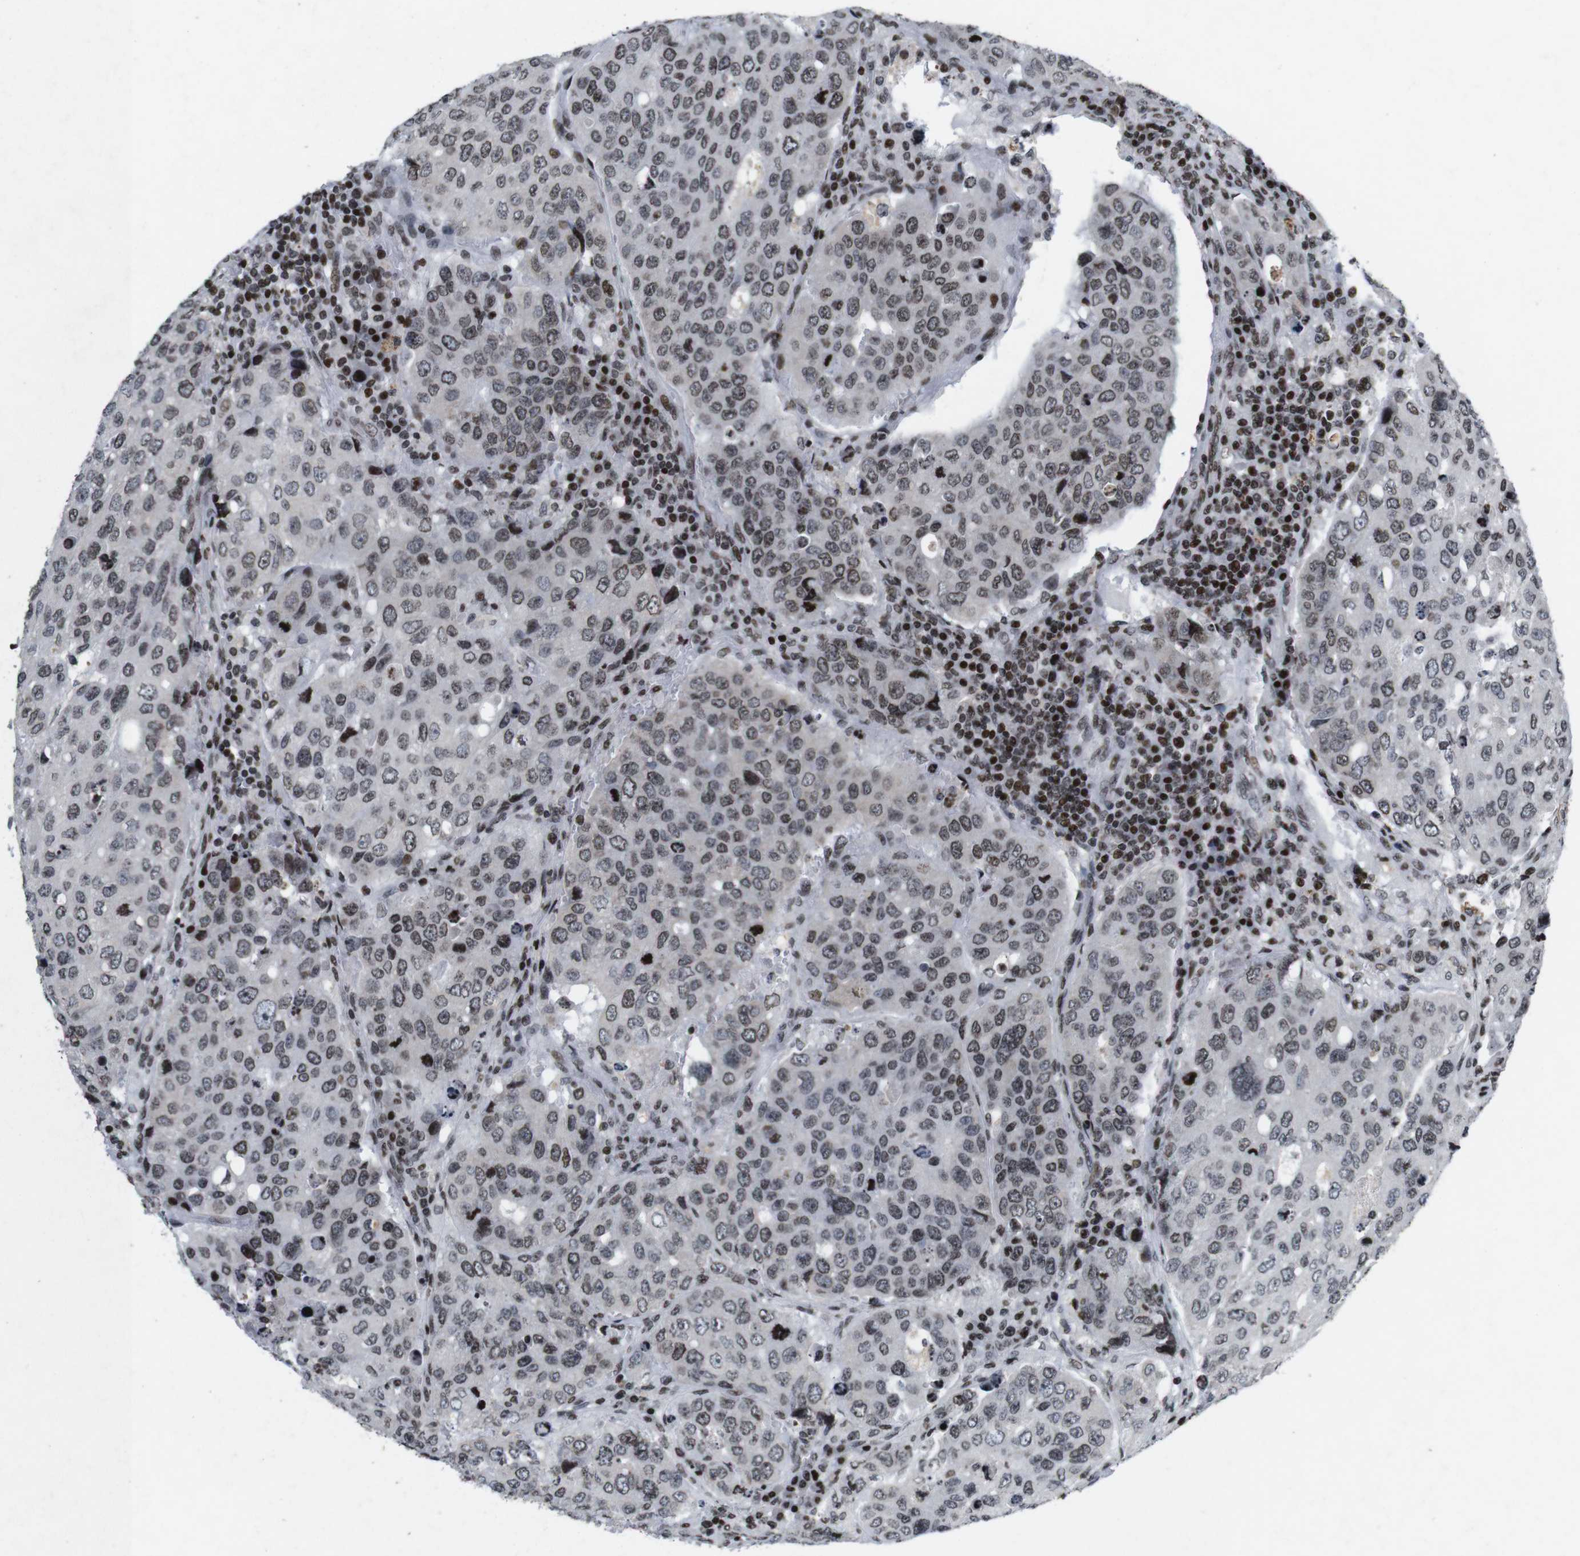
{"staining": {"intensity": "moderate", "quantity": "25%-75%", "location": "nuclear"}, "tissue": "urothelial cancer", "cell_type": "Tumor cells", "image_type": "cancer", "snomed": [{"axis": "morphology", "description": "Urothelial carcinoma, High grade"}, {"axis": "topography", "description": "Lymph node"}, {"axis": "topography", "description": "Urinary bladder"}], "caption": "Tumor cells display medium levels of moderate nuclear expression in approximately 25%-75% of cells in human urothelial cancer.", "gene": "MAGEH1", "patient": {"sex": "male", "age": 51}}